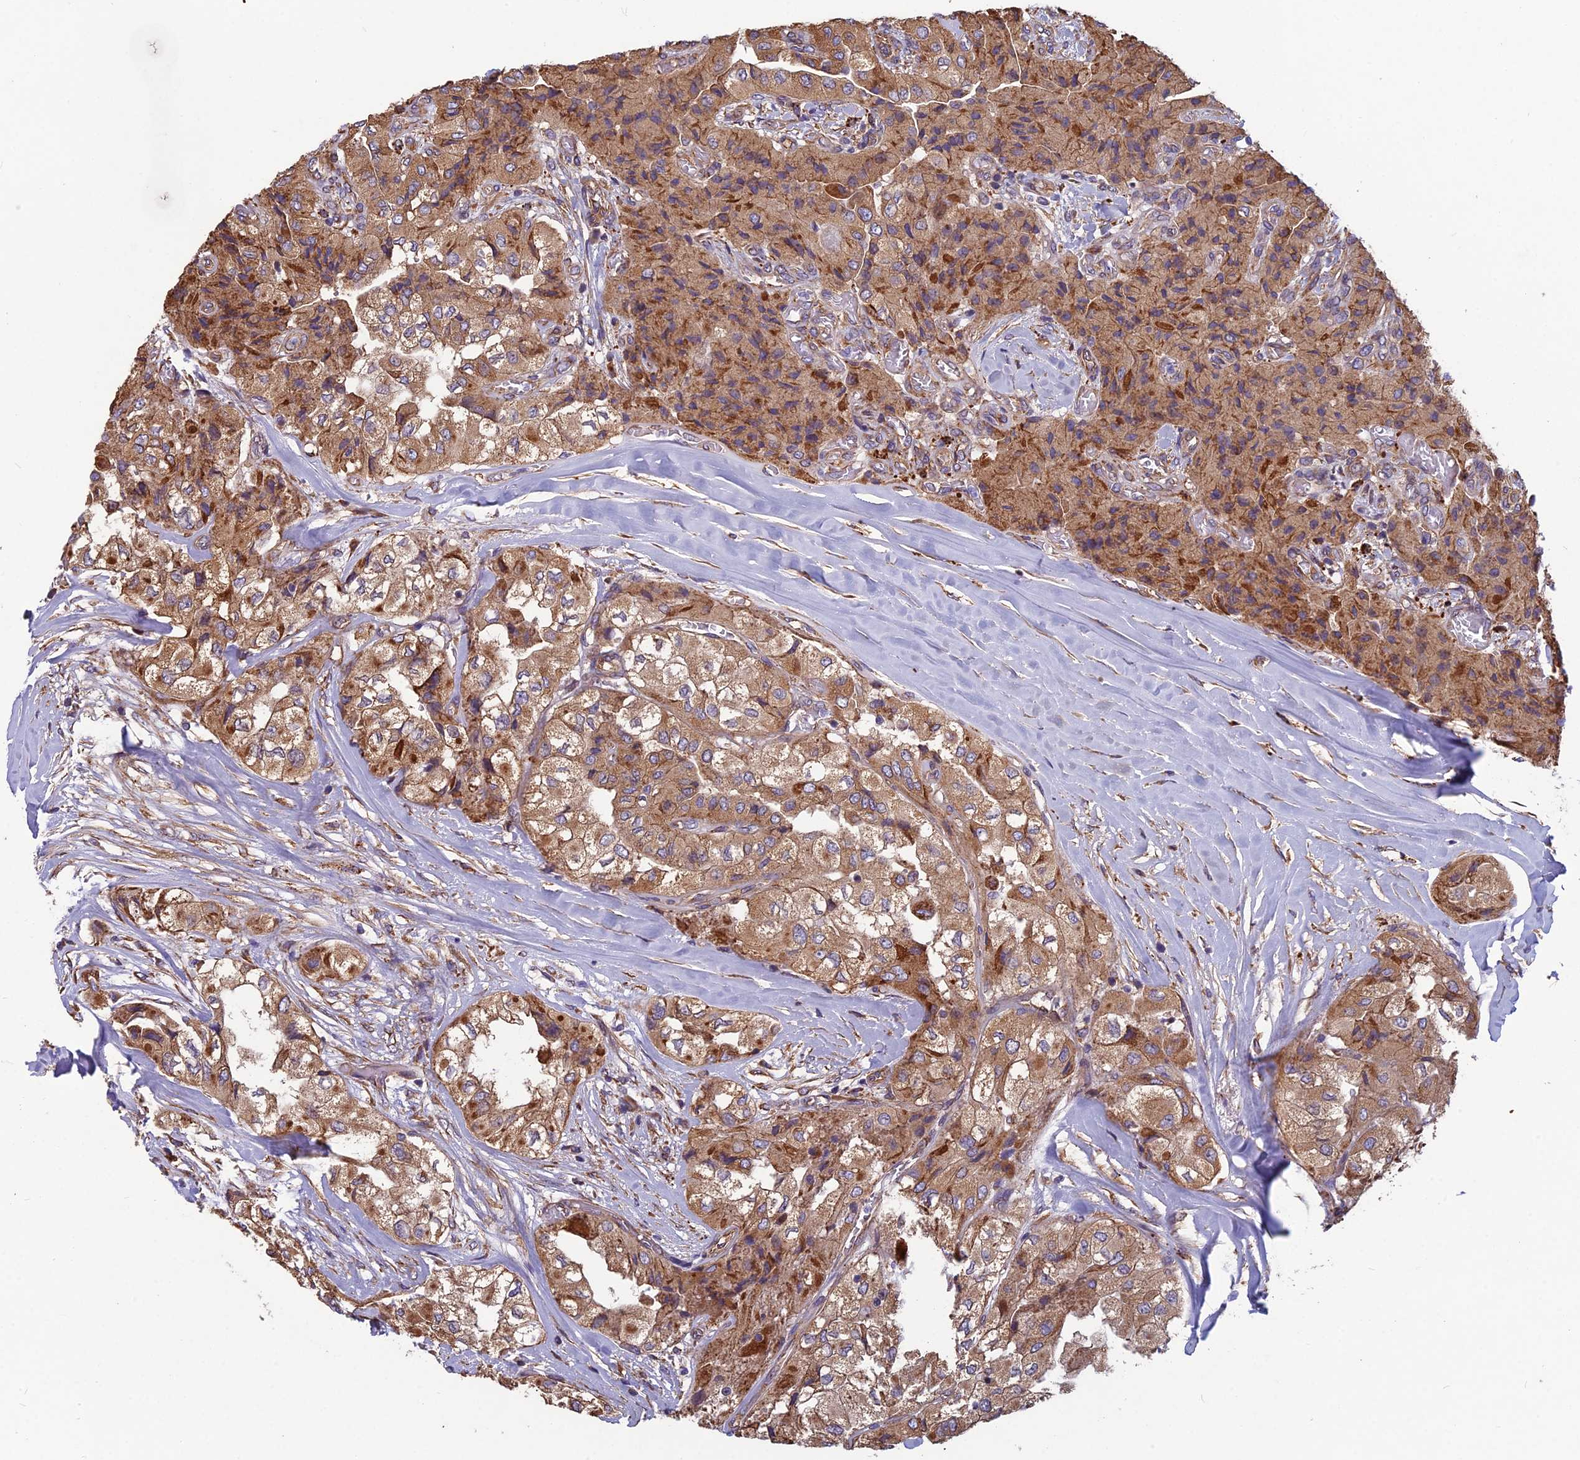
{"staining": {"intensity": "moderate", "quantity": ">75%", "location": "cytoplasmic/membranous"}, "tissue": "head and neck cancer", "cell_type": "Tumor cells", "image_type": "cancer", "snomed": [{"axis": "morphology", "description": "Adenocarcinoma, NOS"}, {"axis": "topography", "description": "Head-Neck"}], "caption": "Adenocarcinoma (head and neck) stained with DAB IHC displays medium levels of moderate cytoplasmic/membranous positivity in about >75% of tumor cells.", "gene": "SPDL1", "patient": {"sex": "male", "age": 66}}